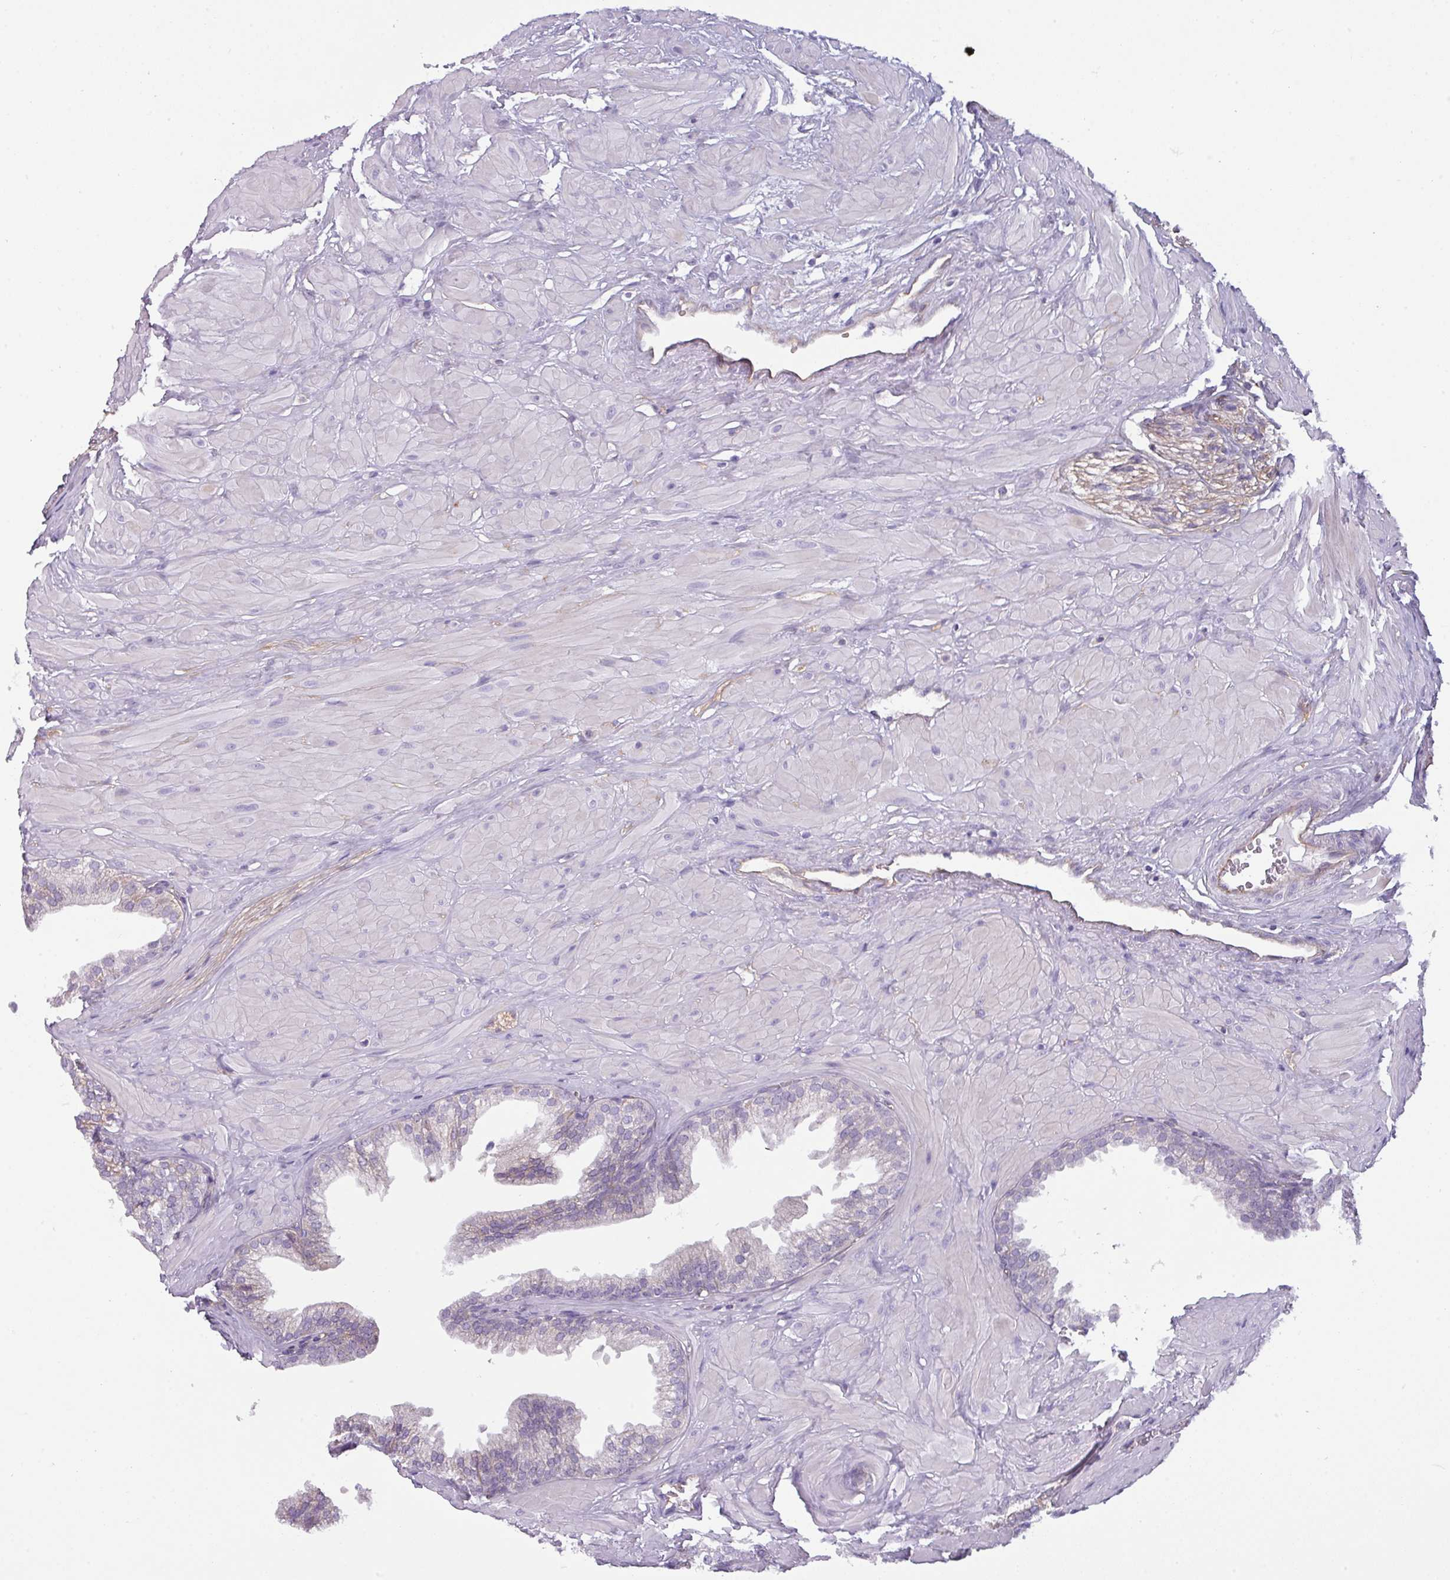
{"staining": {"intensity": "negative", "quantity": "none", "location": "none"}, "tissue": "prostate", "cell_type": "Glandular cells", "image_type": "normal", "snomed": [{"axis": "morphology", "description": "Normal tissue, NOS"}, {"axis": "topography", "description": "Prostate"}, {"axis": "topography", "description": "Peripheral nerve tissue"}], "caption": "This is an immunohistochemistry (IHC) micrograph of normal human prostate. There is no positivity in glandular cells.", "gene": "BUD23", "patient": {"sex": "male", "age": 55}}